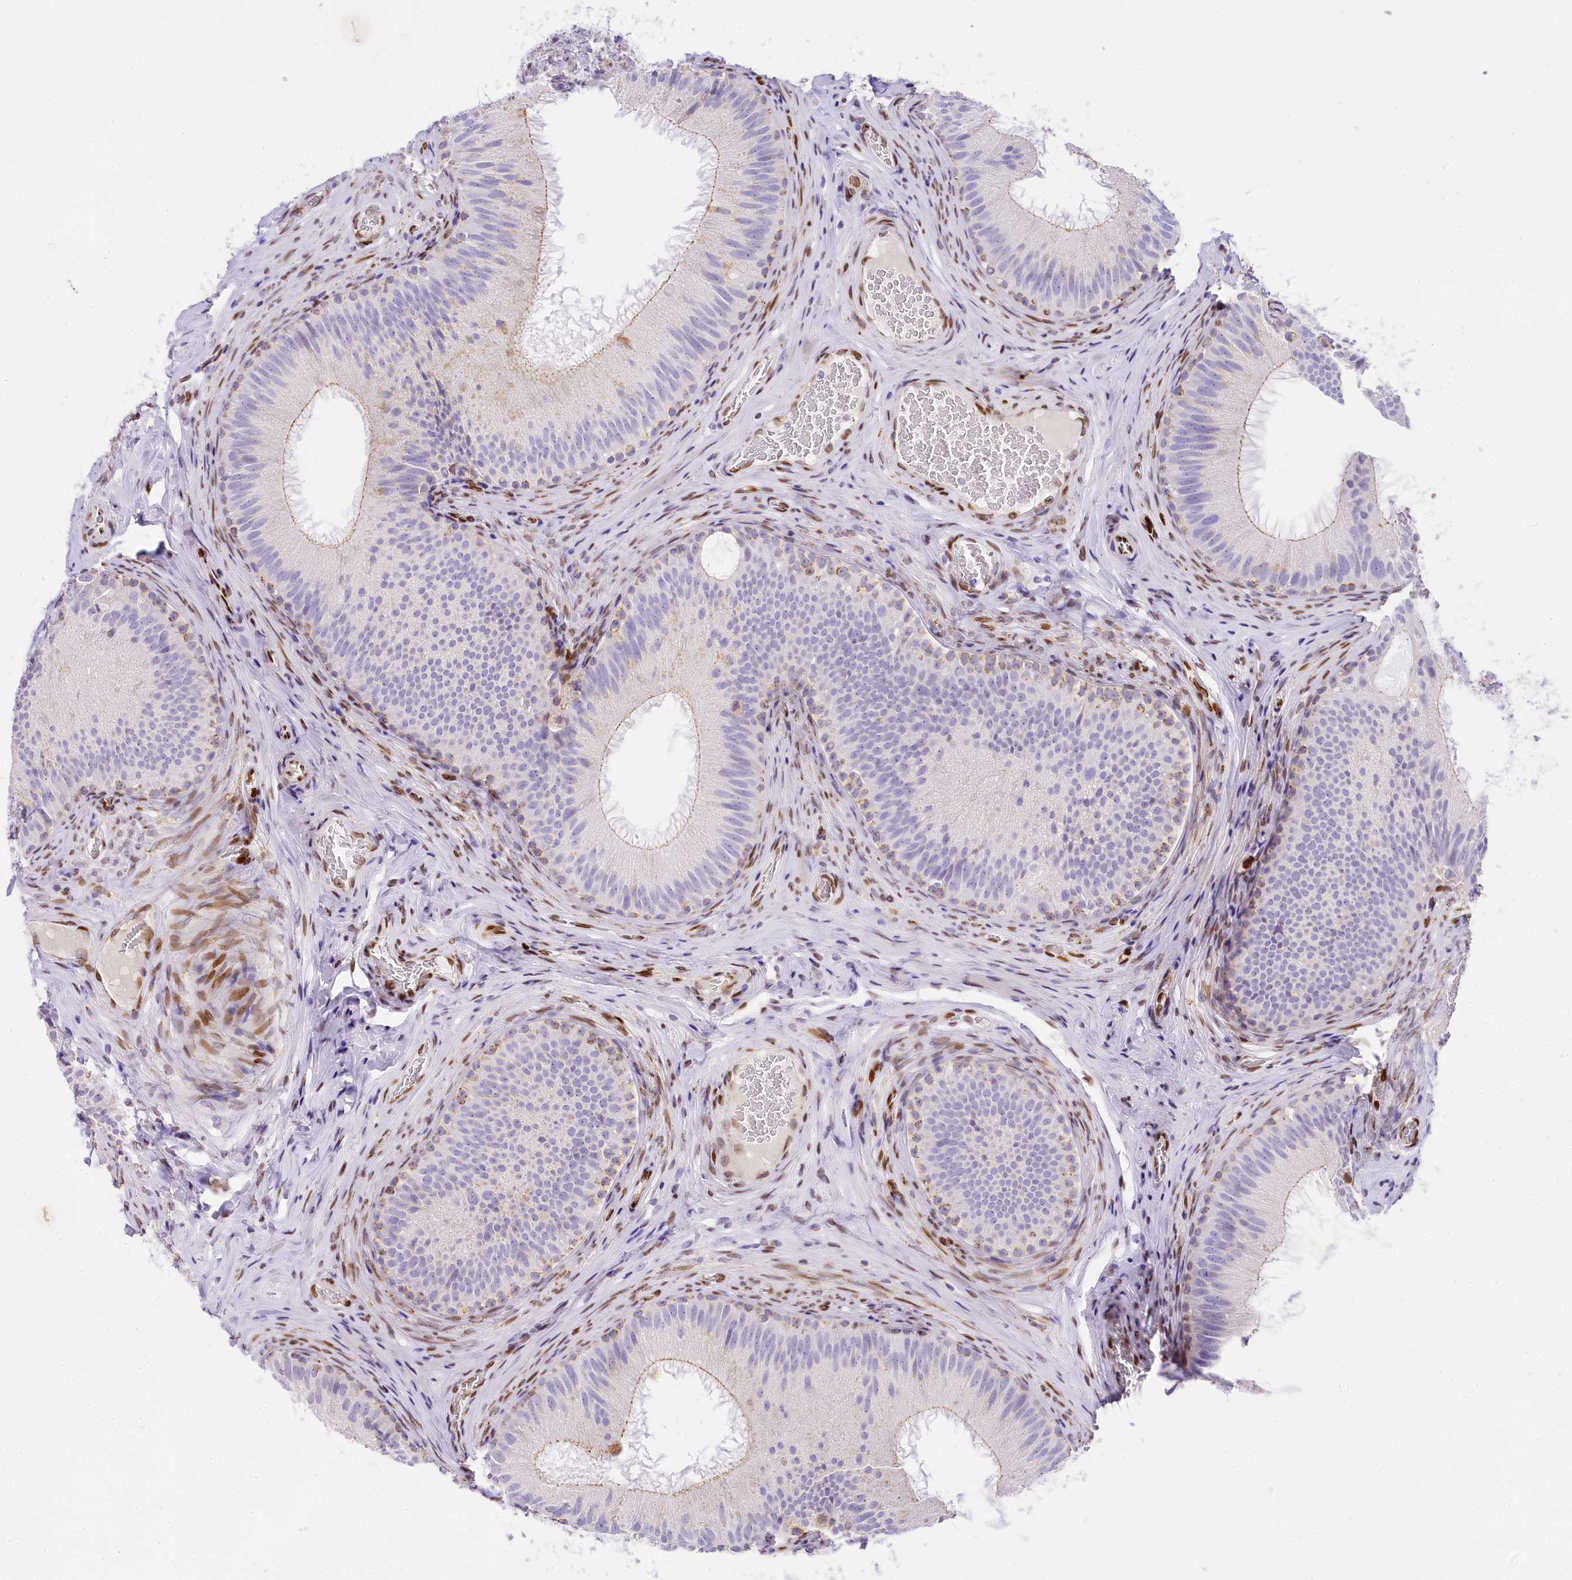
{"staining": {"intensity": "negative", "quantity": "none", "location": "none"}, "tissue": "epididymis", "cell_type": "Glandular cells", "image_type": "normal", "snomed": [{"axis": "morphology", "description": "Normal tissue, NOS"}, {"axis": "topography", "description": "Epididymis"}], "caption": "An image of epididymis stained for a protein shows no brown staining in glandular cells.", "gene": "PPIP5K2", "patient": {"sex": "male", "age": 34}}